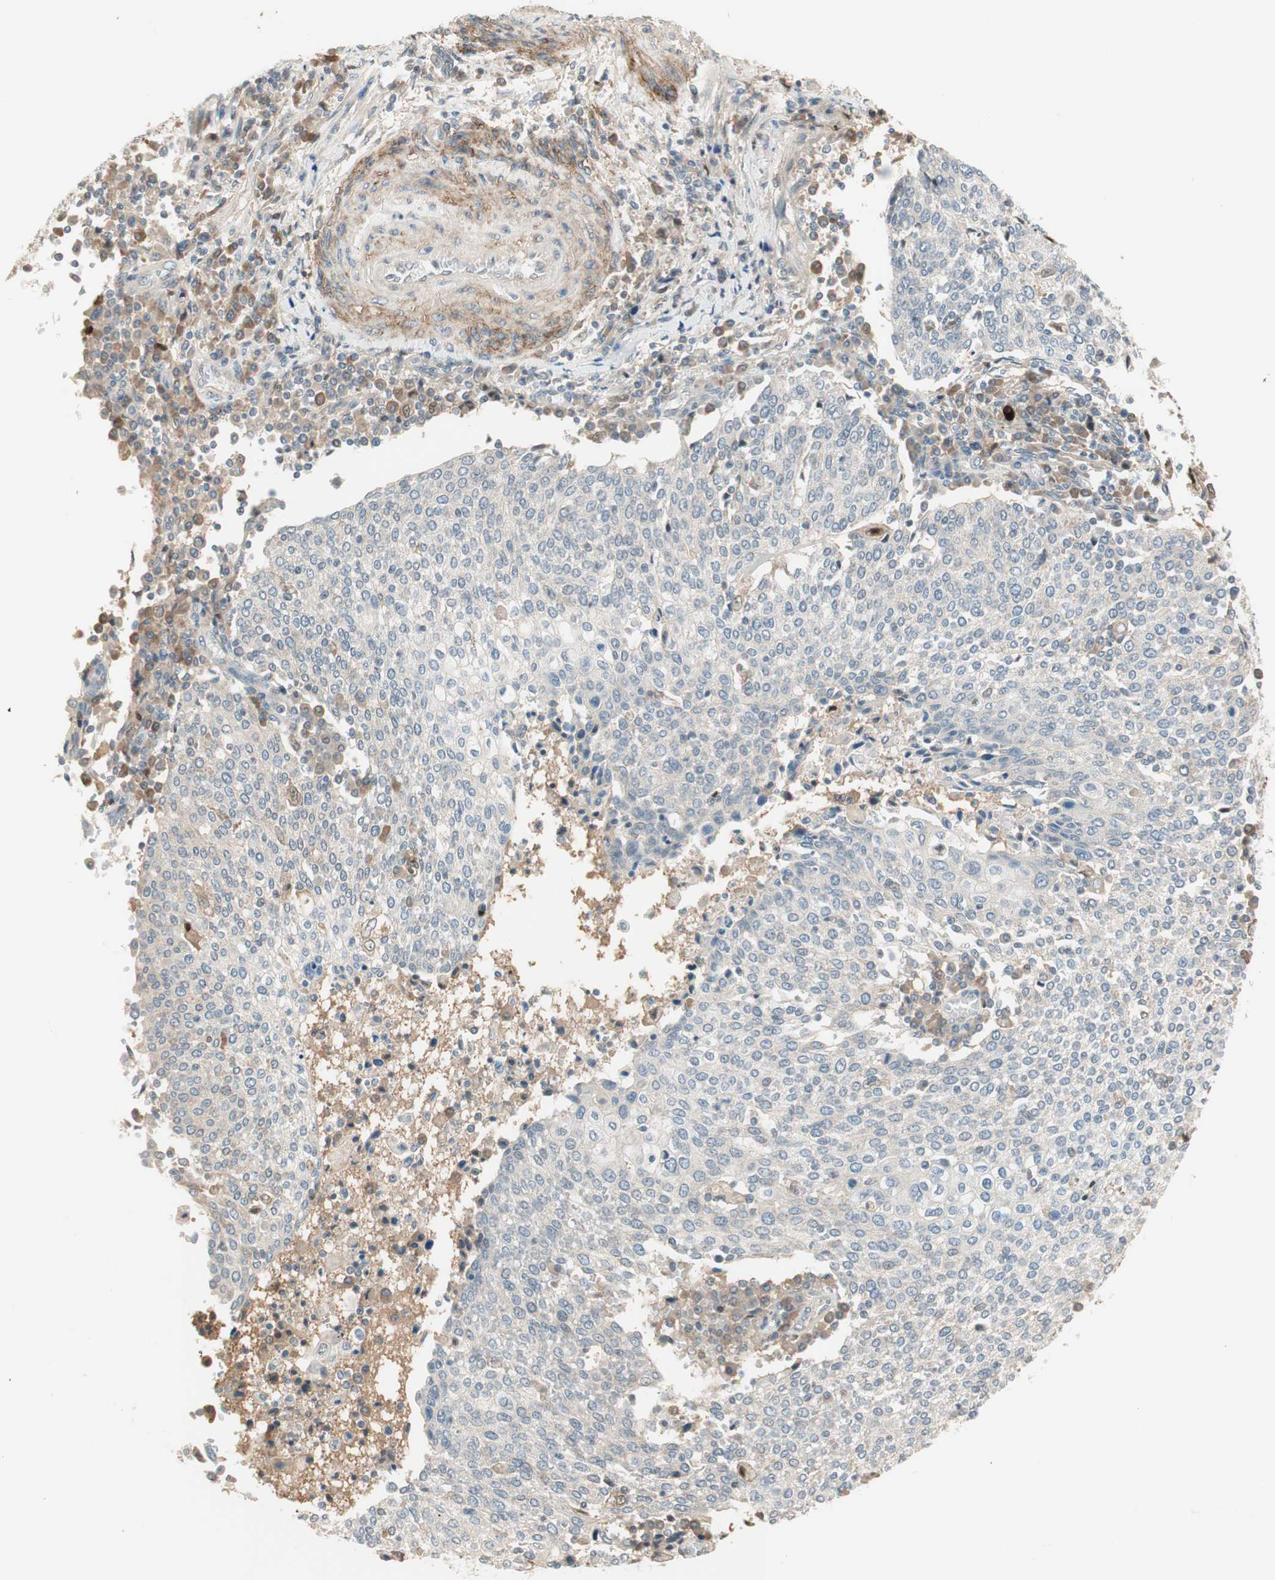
{"staining": {"intensity": "negative", "quantity": "none", "location": "none"}, "tissue": "cervical cancer", "cell_type": "Tumor cells", "image_type": "cancer", "snomed": [{"axis": "morphology", "description": "Squamous cell carcinoma, NOS"}, {"axis": "topography", "description": "Cervix"}], "caption": "Human cervical cancer stained for a protein using IHC reveals no positivity in tumor cells.", "gene": "RNGTT", "patient": {"sex": "female", "age": 40}}